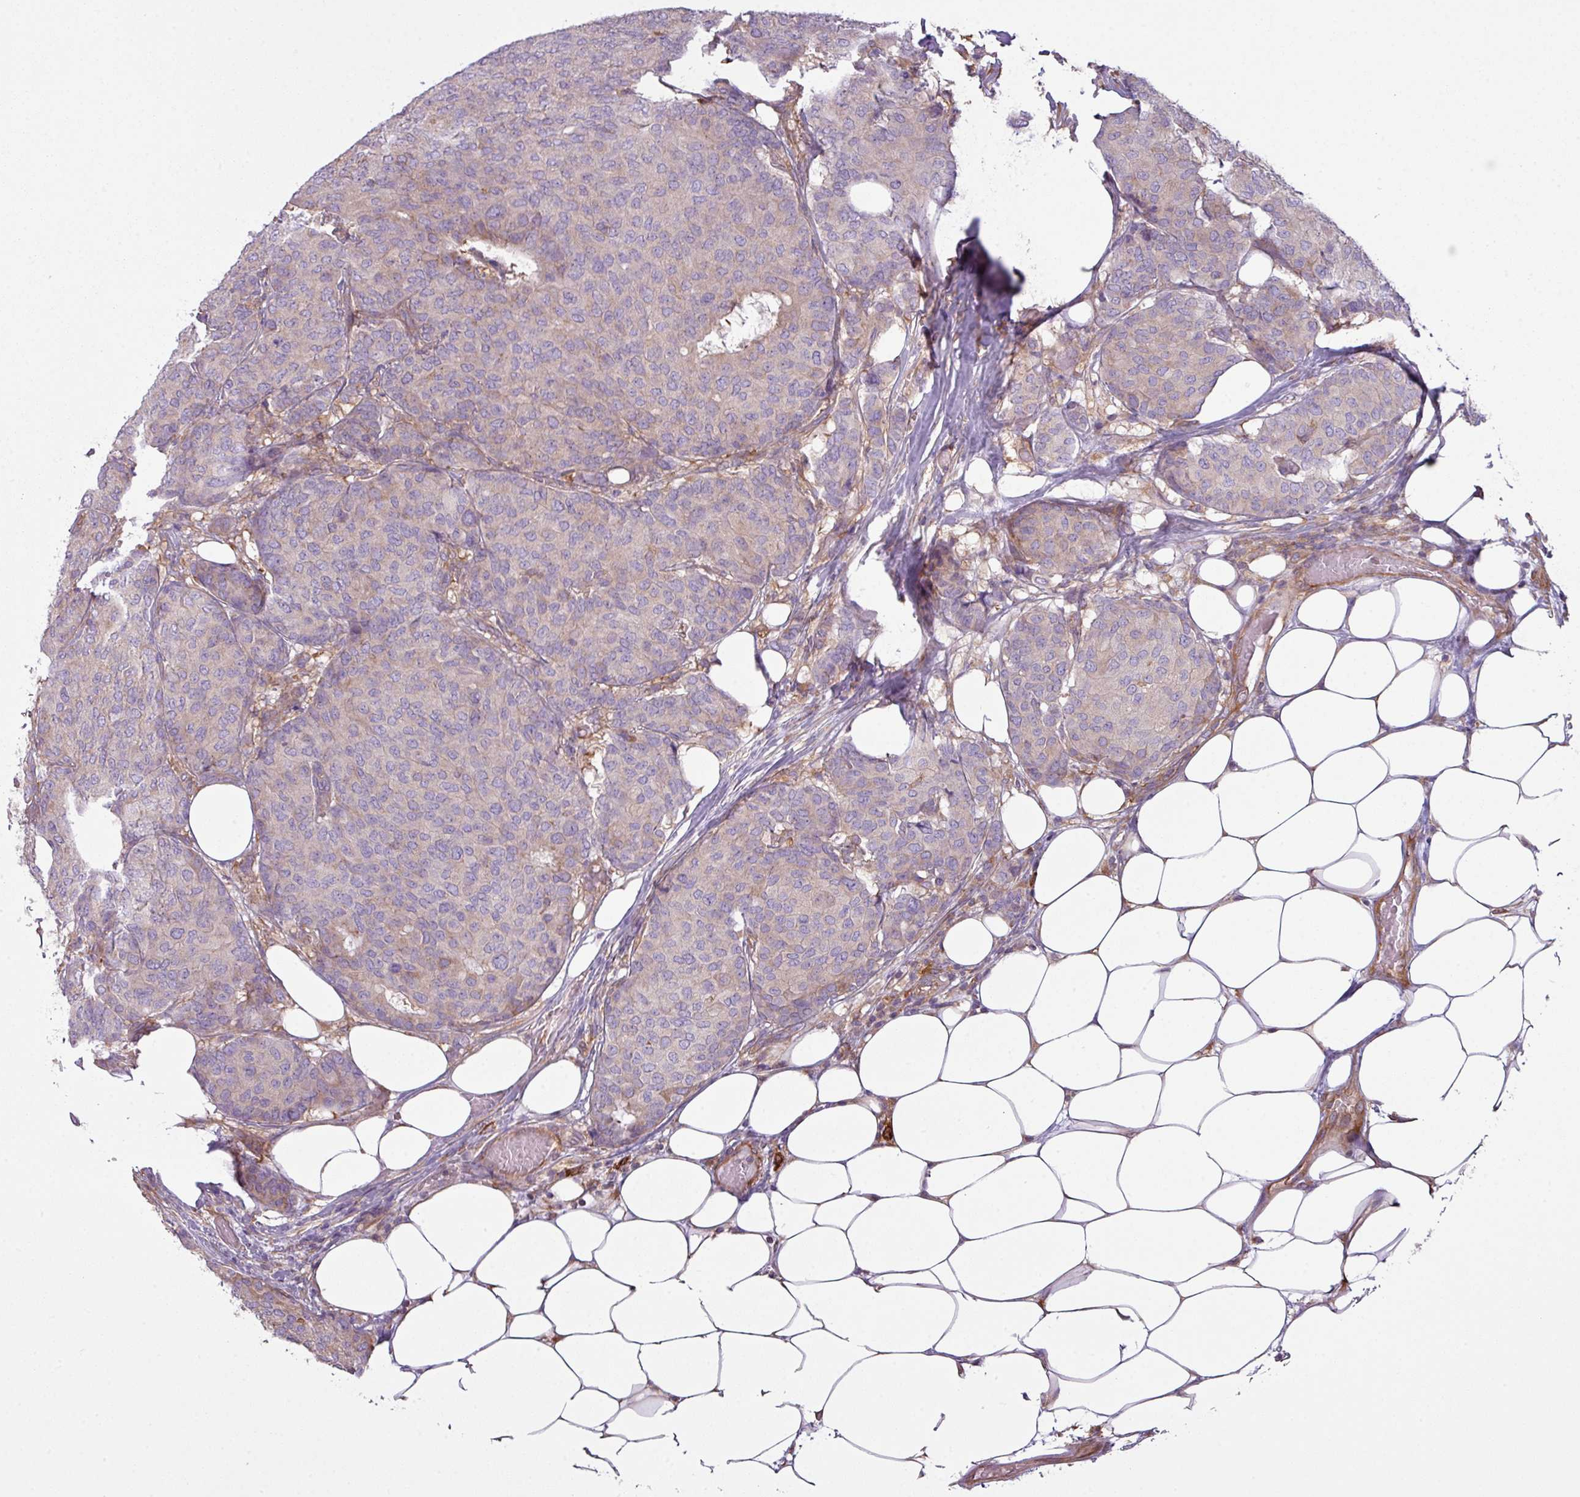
{"staining": {"intensity": "weak", "quantity": "<25%", "location": "cytoplasmic/membranous"}, "tissue": "breast cancer", "cell_type": "Tumor cells", "image_type": "cancer", "snomed": [{"axis": "morphology", "description": "Duct carcinoma"}, {"axis": "topography", "description": "Breast"}], "caption": "Invasive ductal carcinoma (breast) stained for a protein using immunohistochemistry displays no staining tumor cells.", "gene": "CAMK2B", "patient": {"sex": "female", "age": 75}}